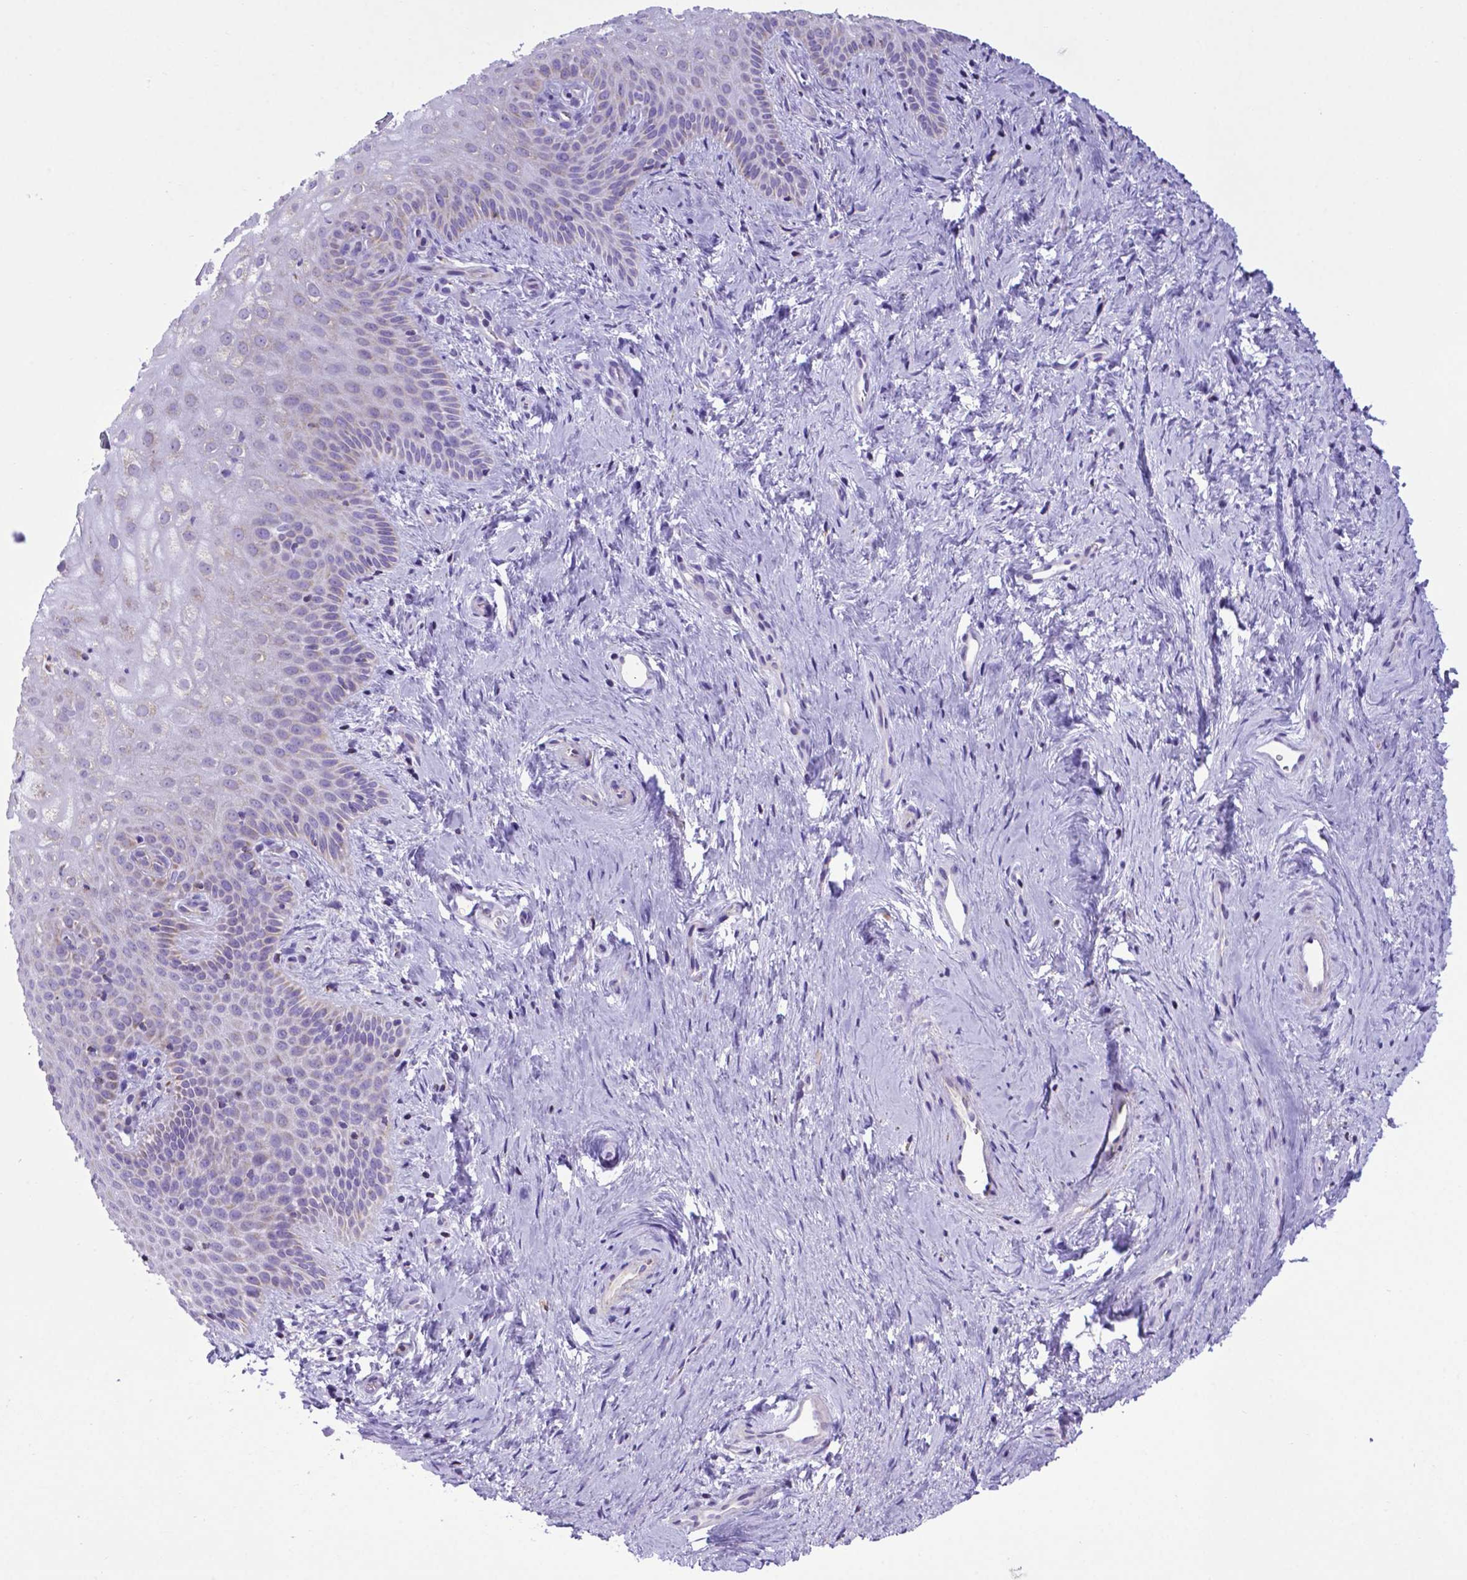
{"staining": {"intensity": "weak", "quantity": "<25%", "location": "cytoplasmic/membranous"}, "tissue": "vagina", "cell_type": "Squamous epithelial cells", "image_type": "normal", "snomed": [{"axis": "morphology", "description": "Normal tissue, NOS"}, {"axis": "topography", "description": "Vagina"}], "caption": "Squamous epithelial cells show no significant positivity in benign vagina.", "gene": "POU3F3", "patient": {"sex": "female", "age": 45}}